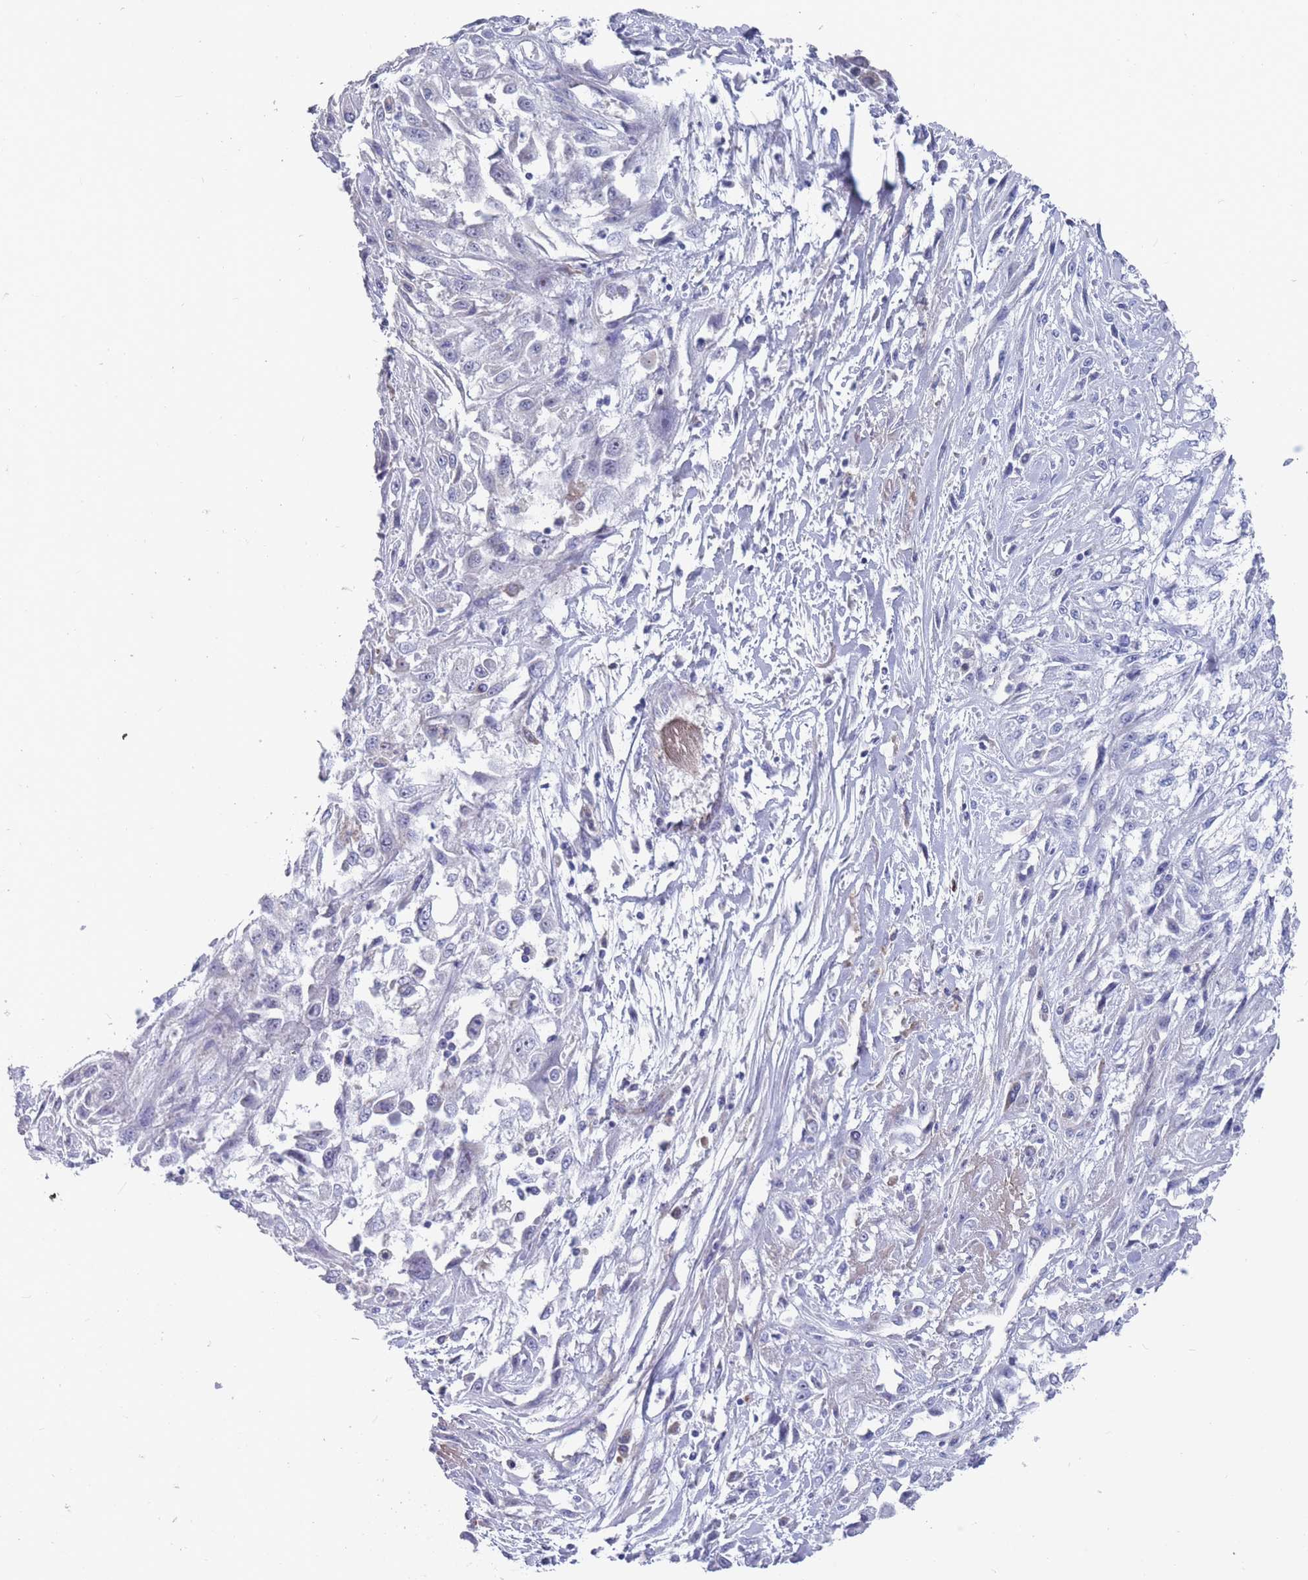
{"staining": {"intensity": "negative", "quantity": "none", "location": "none"}, "tissue": "skin cancer", "cell_type": "Tumor cells", "image_type": "cancer", "snomed": [{"axis": "morphology", "description": "Squamous cell carcinoma, NOS"}, {"axis": "morphology", "description": "Squamous cell carcinoma, metastatic, NOS"}, {"axis": "topography", "description": "Skin"}, {"axis": "topography", "description": "Lymph node"}], "caption": "Skin squamous cell carcinoma was stained to show a protein in brown. There is no significant positivity in tumor cells.", "gene": "ST8SIA5", "patient": {"sex": "male", "age": 75}}